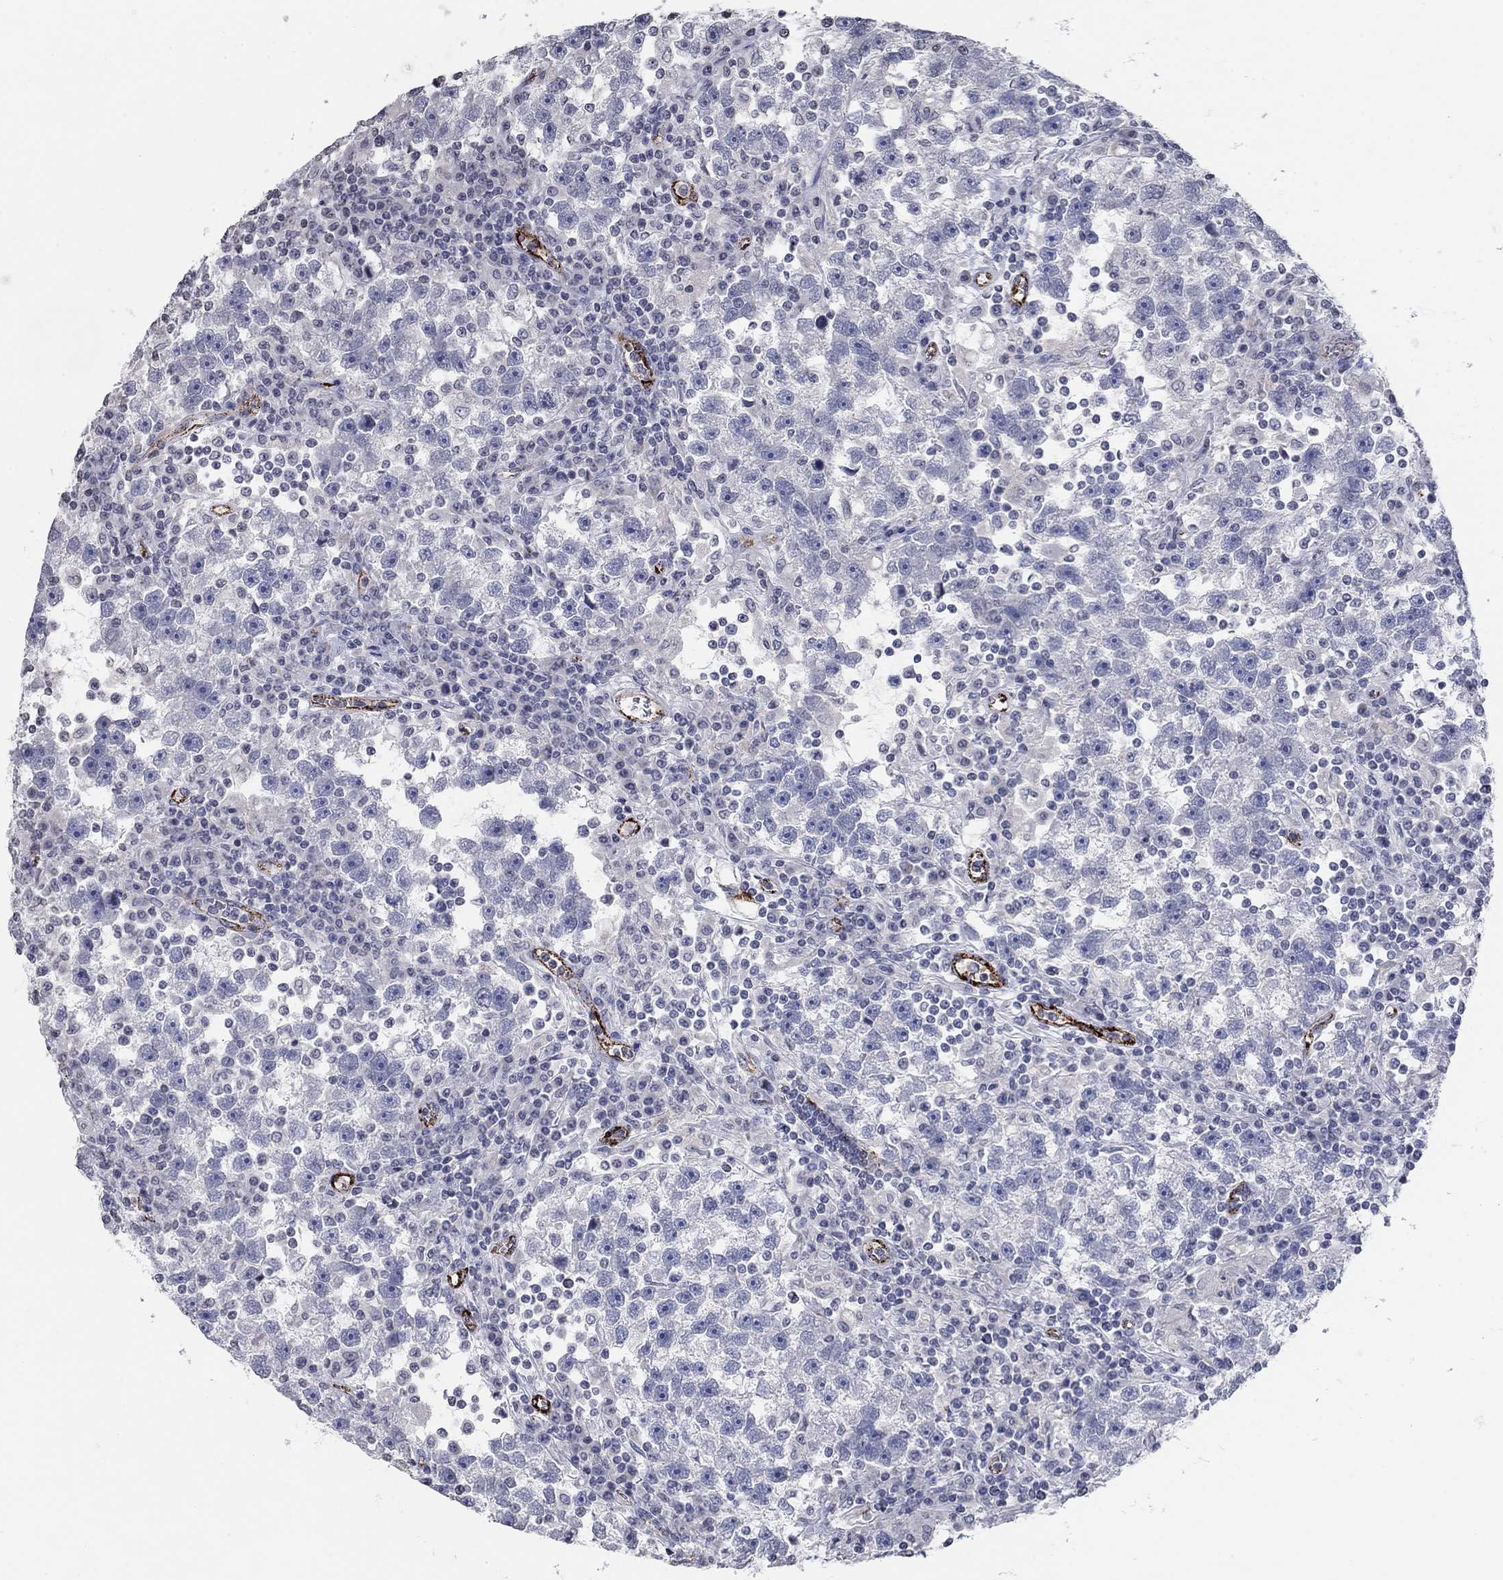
{"staining": {"intensity": "negative", "quantity": "none", "location": "none"}, "tissue": "testis cancer", "cell_type": "Tumor cells", "image_type": "cancer", "snomed": [{"axis": "morphology", "description": "Seminoma, NOS"}, {"axis": "topography", "description": "Testis"}], "caption": "Micrograph shows no significant protein staining in tumor cells of seminoma (testis).", "gene": "TINAG", "patient": {"sex": "male", "age": 47}}